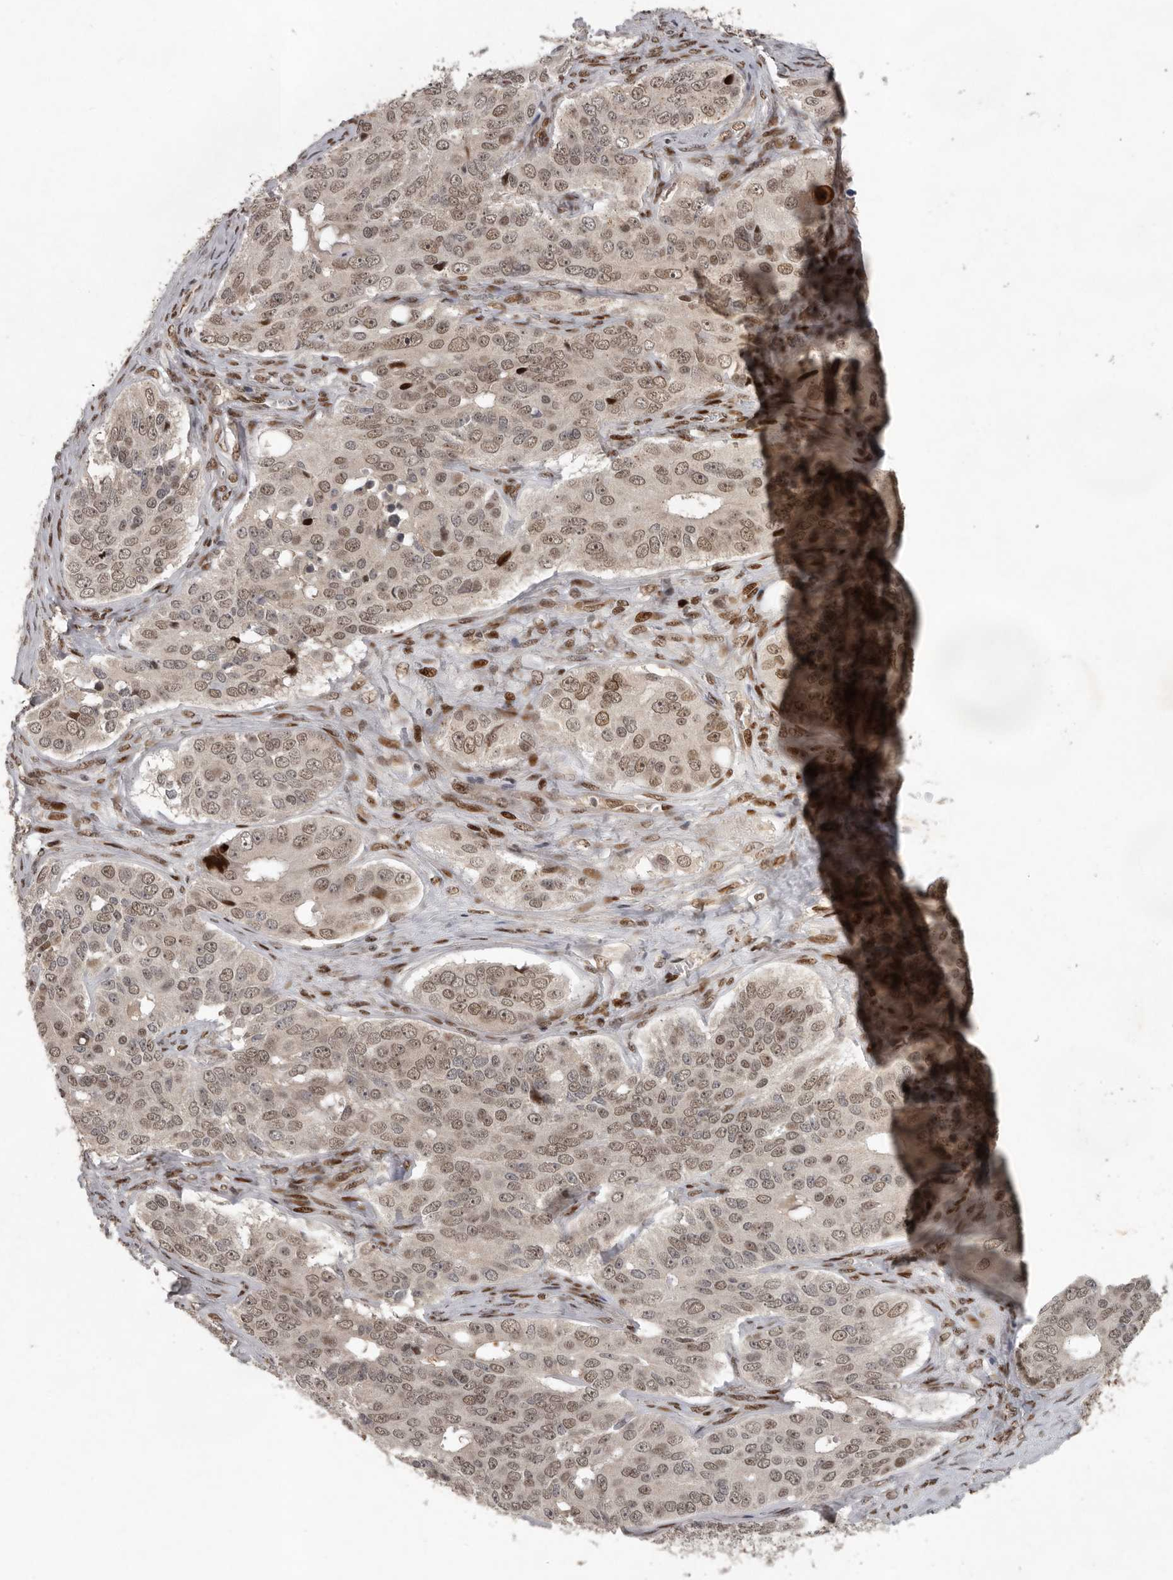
{"staining": {"intensity": "moderate", "quantity": ">75%", "location": "nuclear"}, "tissue": "ovarian cancer", "cell_type": "Tumor cells", "image_type": "cancer", "snomed": [{"axis": "morphology", "description": "Carcinoma, endometroid"}, {"axis": "topography", "description": "Ovary"}], "caption": "Protein analysis of endometroid carcinoma (ovarian) tissue reveals moderate nuclear staining in approximately >75% of tumor cells.", "gene": "CDC27", "patient": {"sex": "female", "age": 51}}